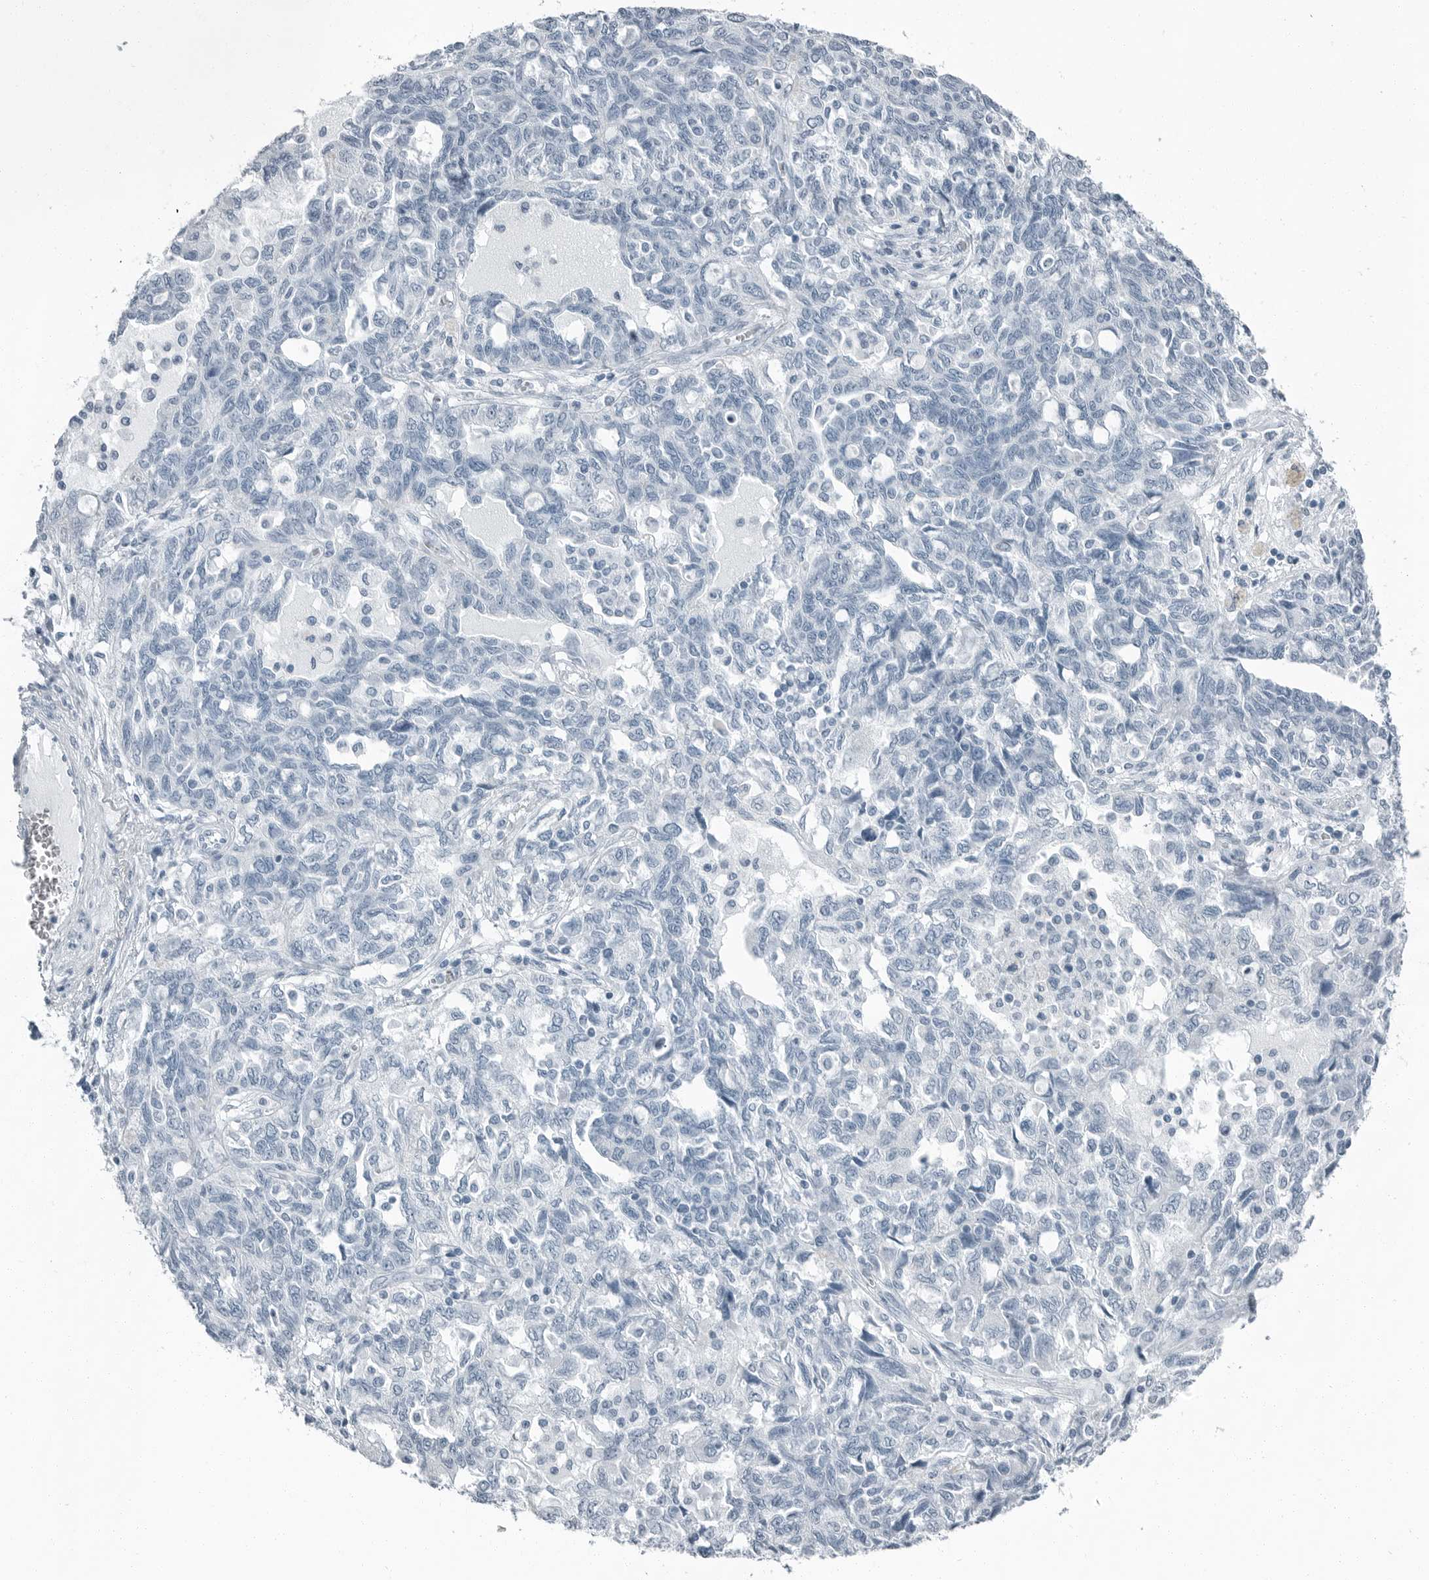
{"staining": {"intensity": "negative", "quantity": "none", "location": "none"}, "tissue": "ovarian cancer", "cell_type": "Tumor cells", "image_type": "cancer", "snomed": [{"axis": "morphology", "description": "Carcinoma, NOS"}, {"axis": "morphology", "description": "Cystadenocarcinoma, serous, NOS"}, {"axis": "topography", "description": "Ovary"}], "caption": "IHC photomicrograph of human ovarian cancer stained for a protein (brown), which reveals no expression in tumor cells.", "gene": "FABP6", "patient": {"sex": "female", "age": 69}}